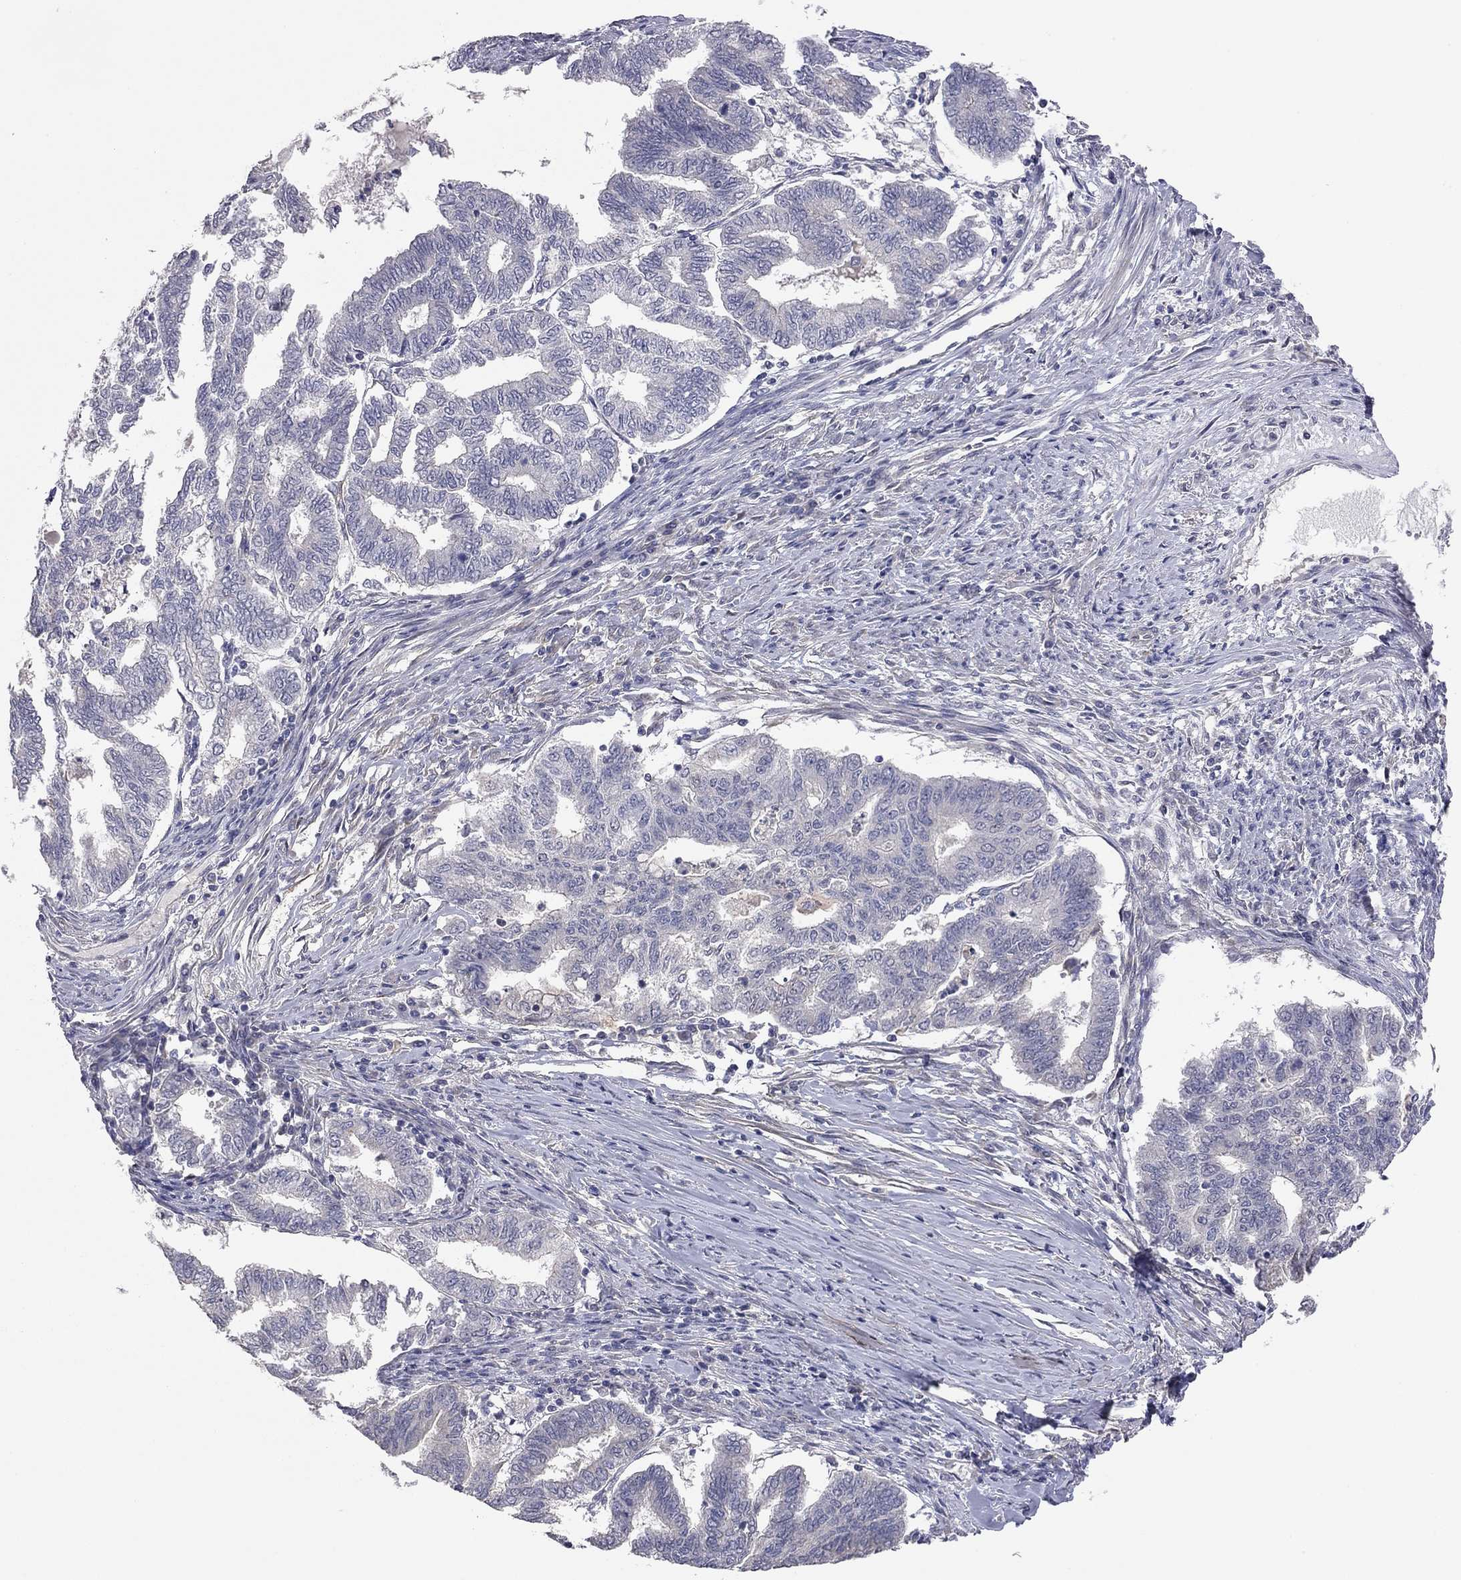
{"staining": {"intensity": "negative", "quantity": "none", "location": "none"}, "tissue": "endometrial cancer", "cell_type": "Tumor cells", "image_type": "cancer", "snomed": [{"axis": "morphology", "description": "Adenocarcinoma, NOS"}, {"axis": "topography", "description": "Endometrium"}], "caption": "Endometrial cancer (adenocarcinoma) was stained to show a protein in brown. There is no significant positivity in tumor cells. The staining was performed using DAB to visualize the protein expression in brown, while the nuclei were stained in blue with hematoxylin (Magnification: 20x).", "gene": "KCNB1", "patient": {"sex": "female", "age": 79}}